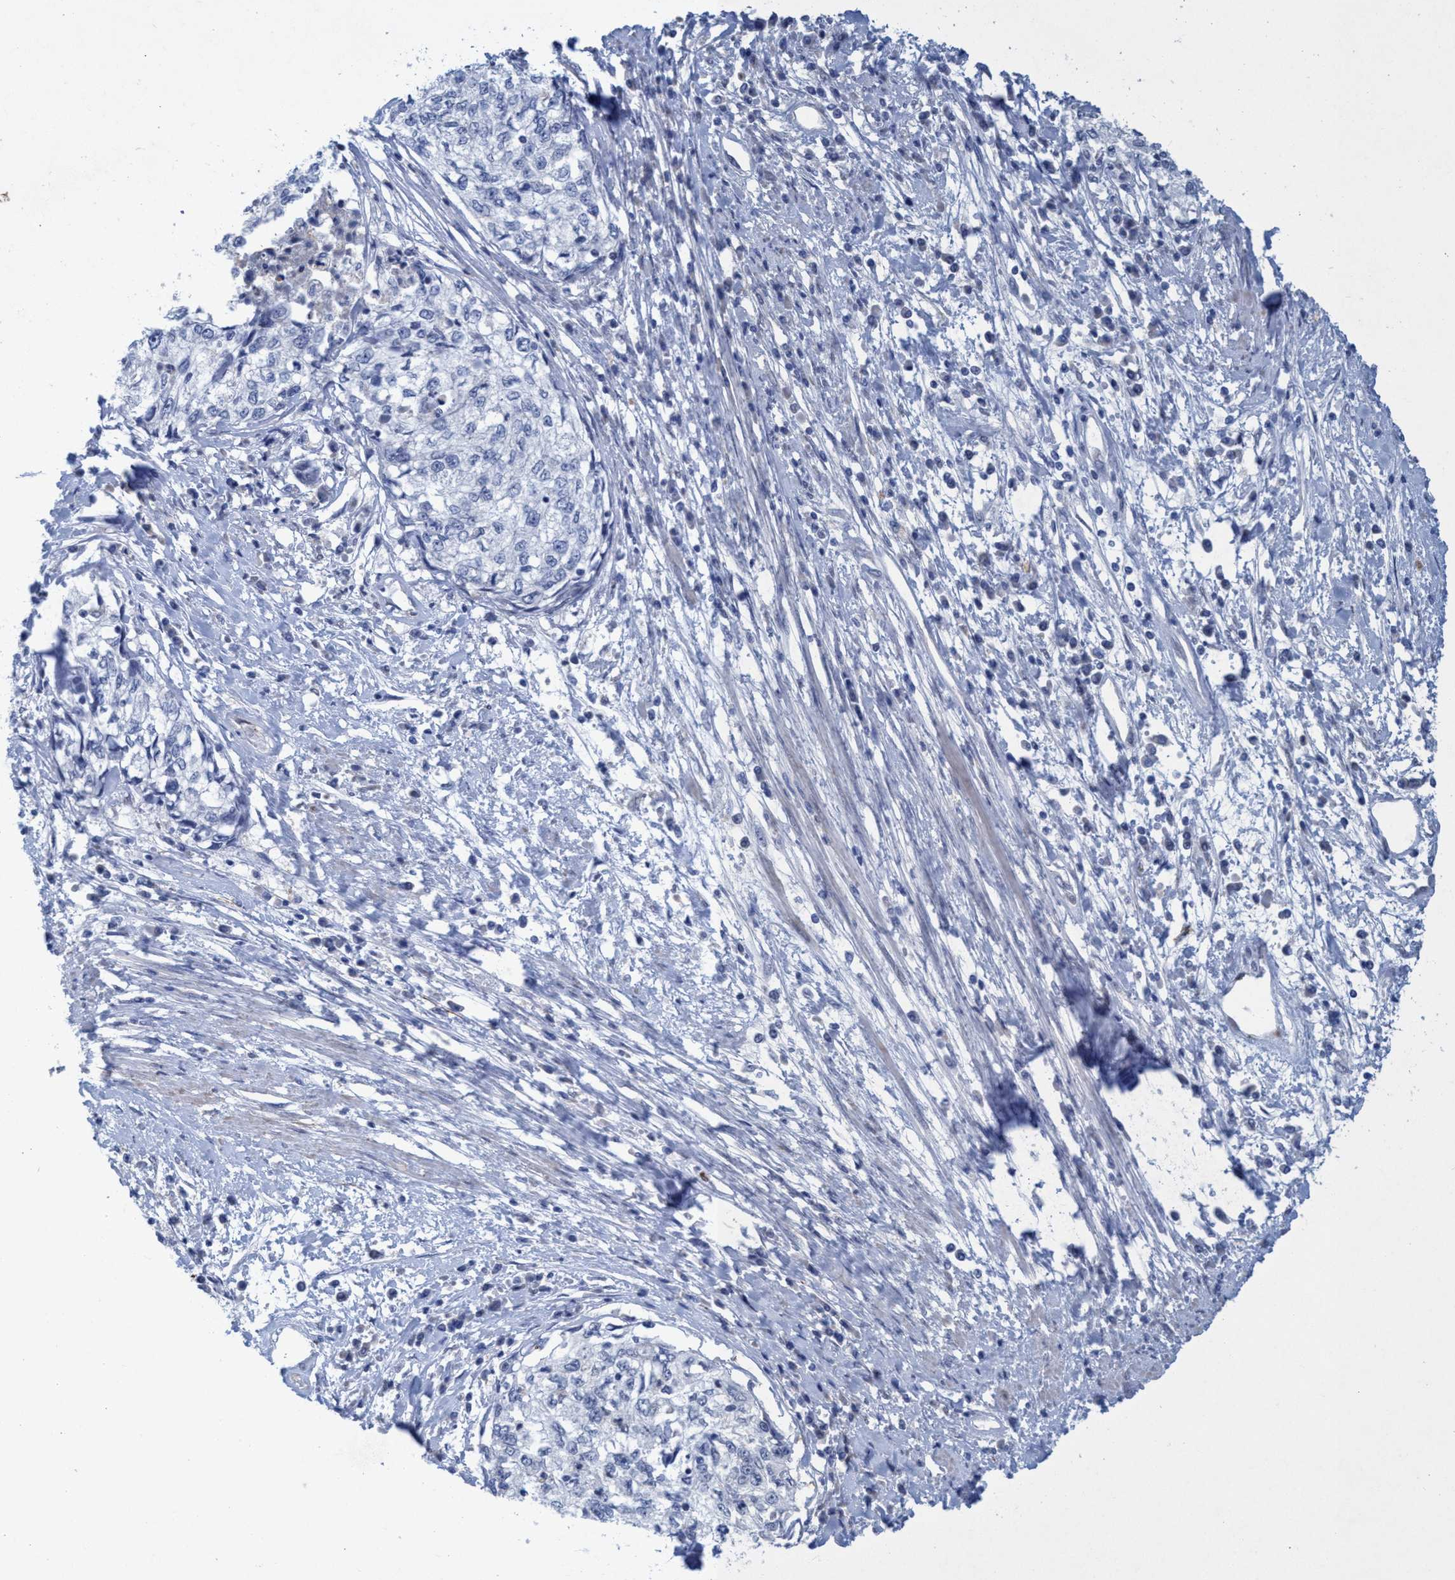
{"staining": {"intensity": "negative", "quantity": "none", "location": "none"}, "tissue": "cervical cancer", "cell_type": "Tumor cells", "image_type": "cancer", "snomed": [{"axis": "morphology", "description": "Squamous cell carcinoma, NOS"}, {"axis": "topography", "description": "Cervix"}], "caption": "A photomicrograph of cervical squamous cell carcinoma stained for a protein reveals no brown staining in tumor cells.", "gene": "SLC43A2", "patient": {"sex": "female", "age": 57}}